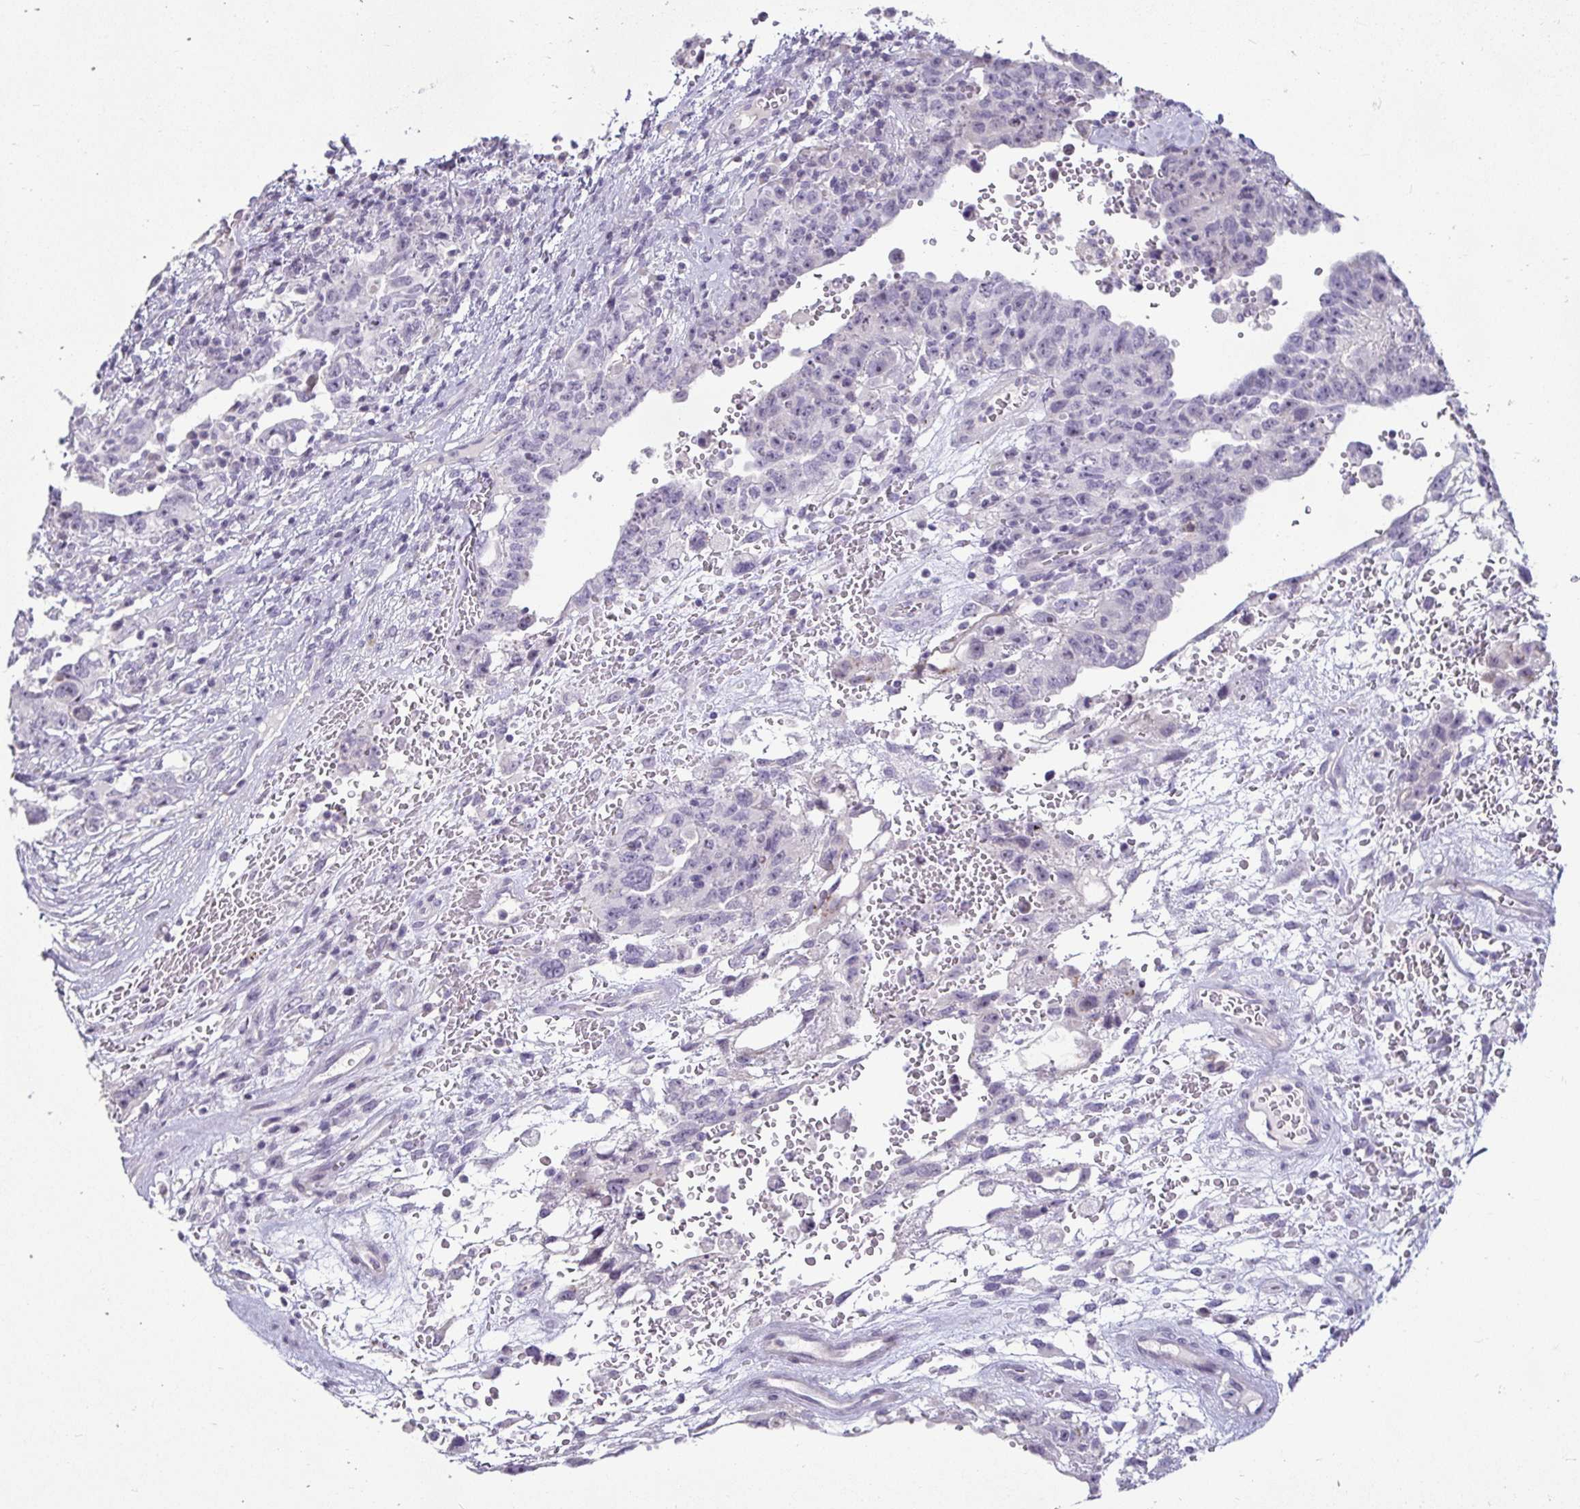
{"staining": {"intensity": "negative", "quantity": "none", "location": "none"}, "tissue": "testis cancer", "cell_type": "Tumor cells", "image_type": "cancer", "snomed": [{"axis": "morphology", "description": "Carcinoma, Embryonal, NOS"}, {"axis": "topography", "description": "Testis"}], "caption": "Immunohistochemical staining of human embryonal carcinoma (testis) displays no significant positivity in tumor cells.", "gene": "CR2", "patient": {"sex": "male", "age": 26}}